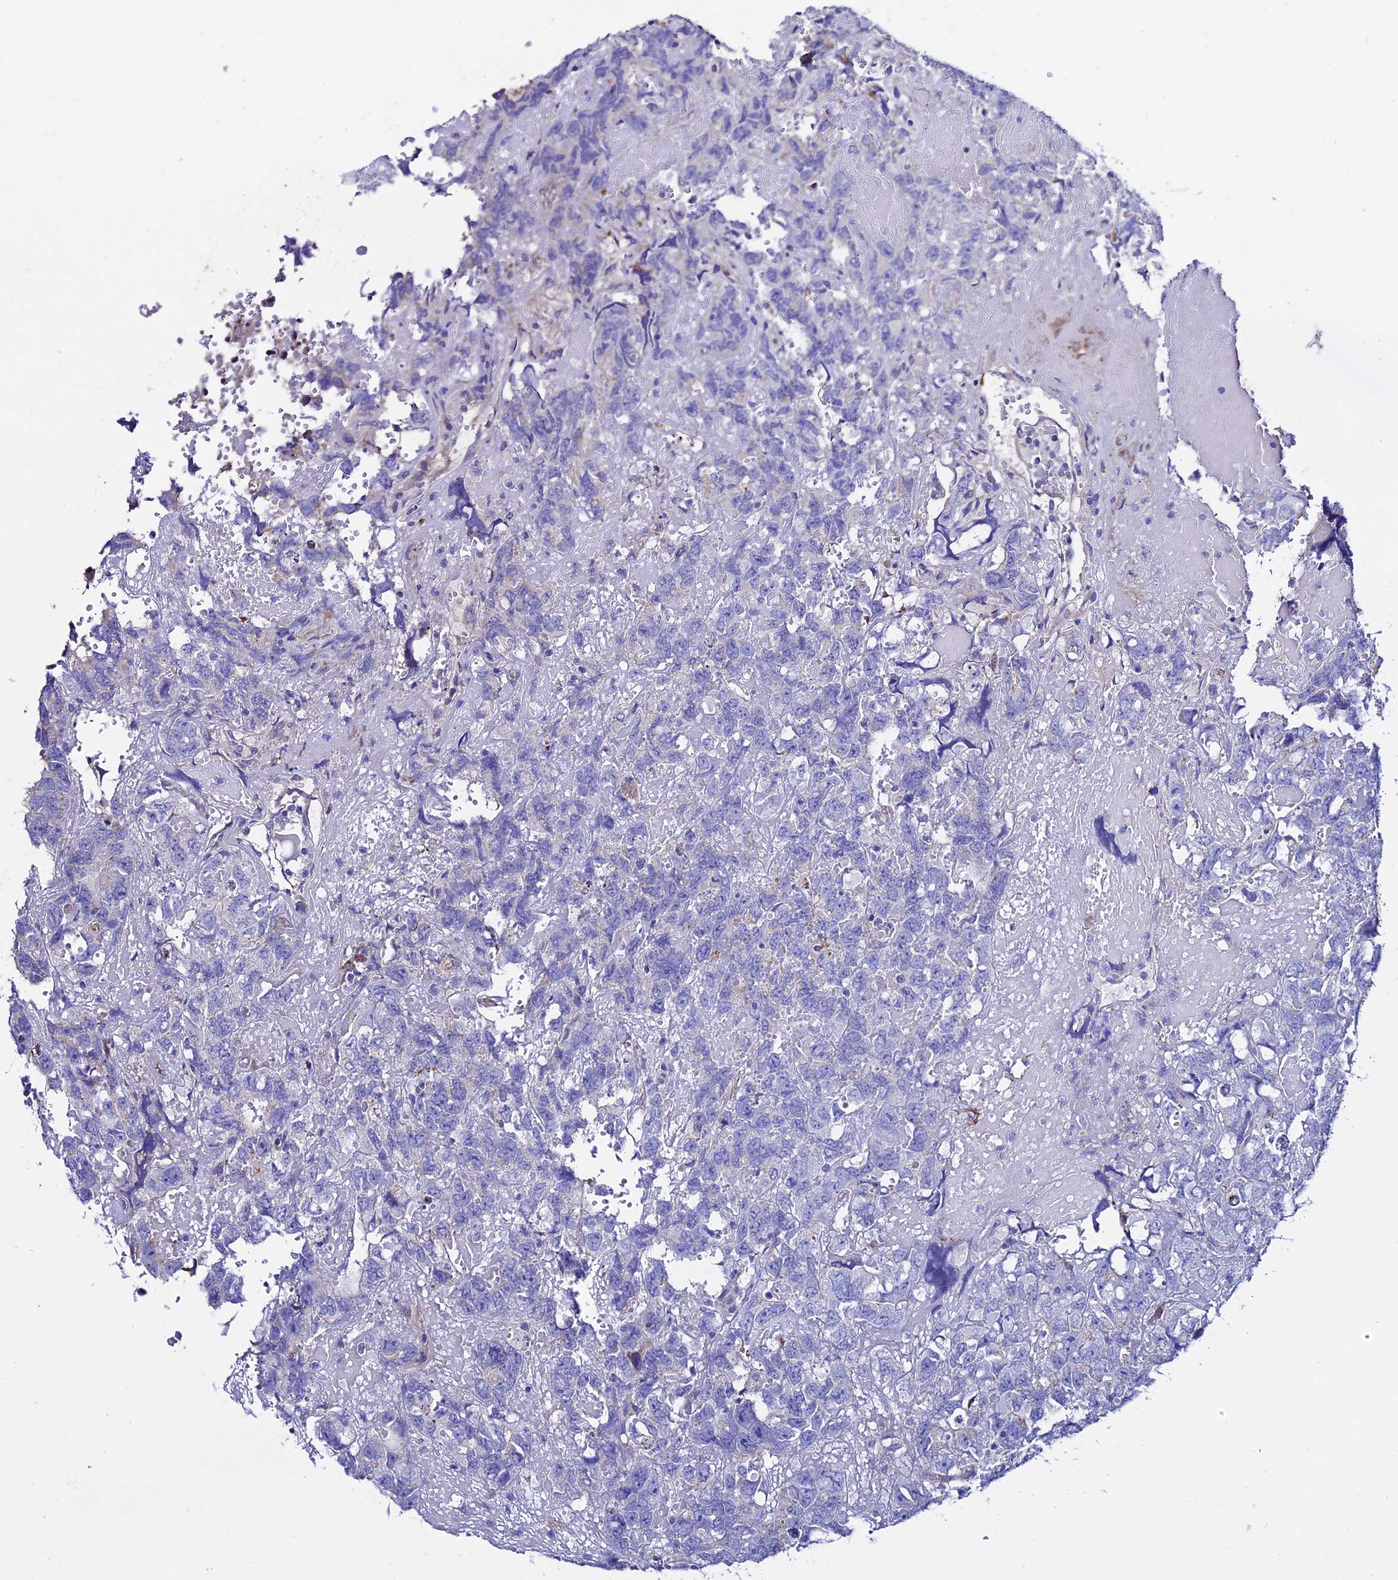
{"staining": {"intensity": "negative", "quantity": "none", "location": "none"}, "tissue": "testis cancer", "cell_type": "Tumor cells", "image_type": "cancer", "snomed": [{"axis": "morphology", "description": "Carcinoma, Embryonal, NOS"}, {"axis": "topography", "description": "Testis"}], "caption": "Tumor cells are negative for brown protein staining in testis cancer (embryonal carcinoma).", "gene": "OR51Q1", "patient": {"sex": "male", "age": 45}}